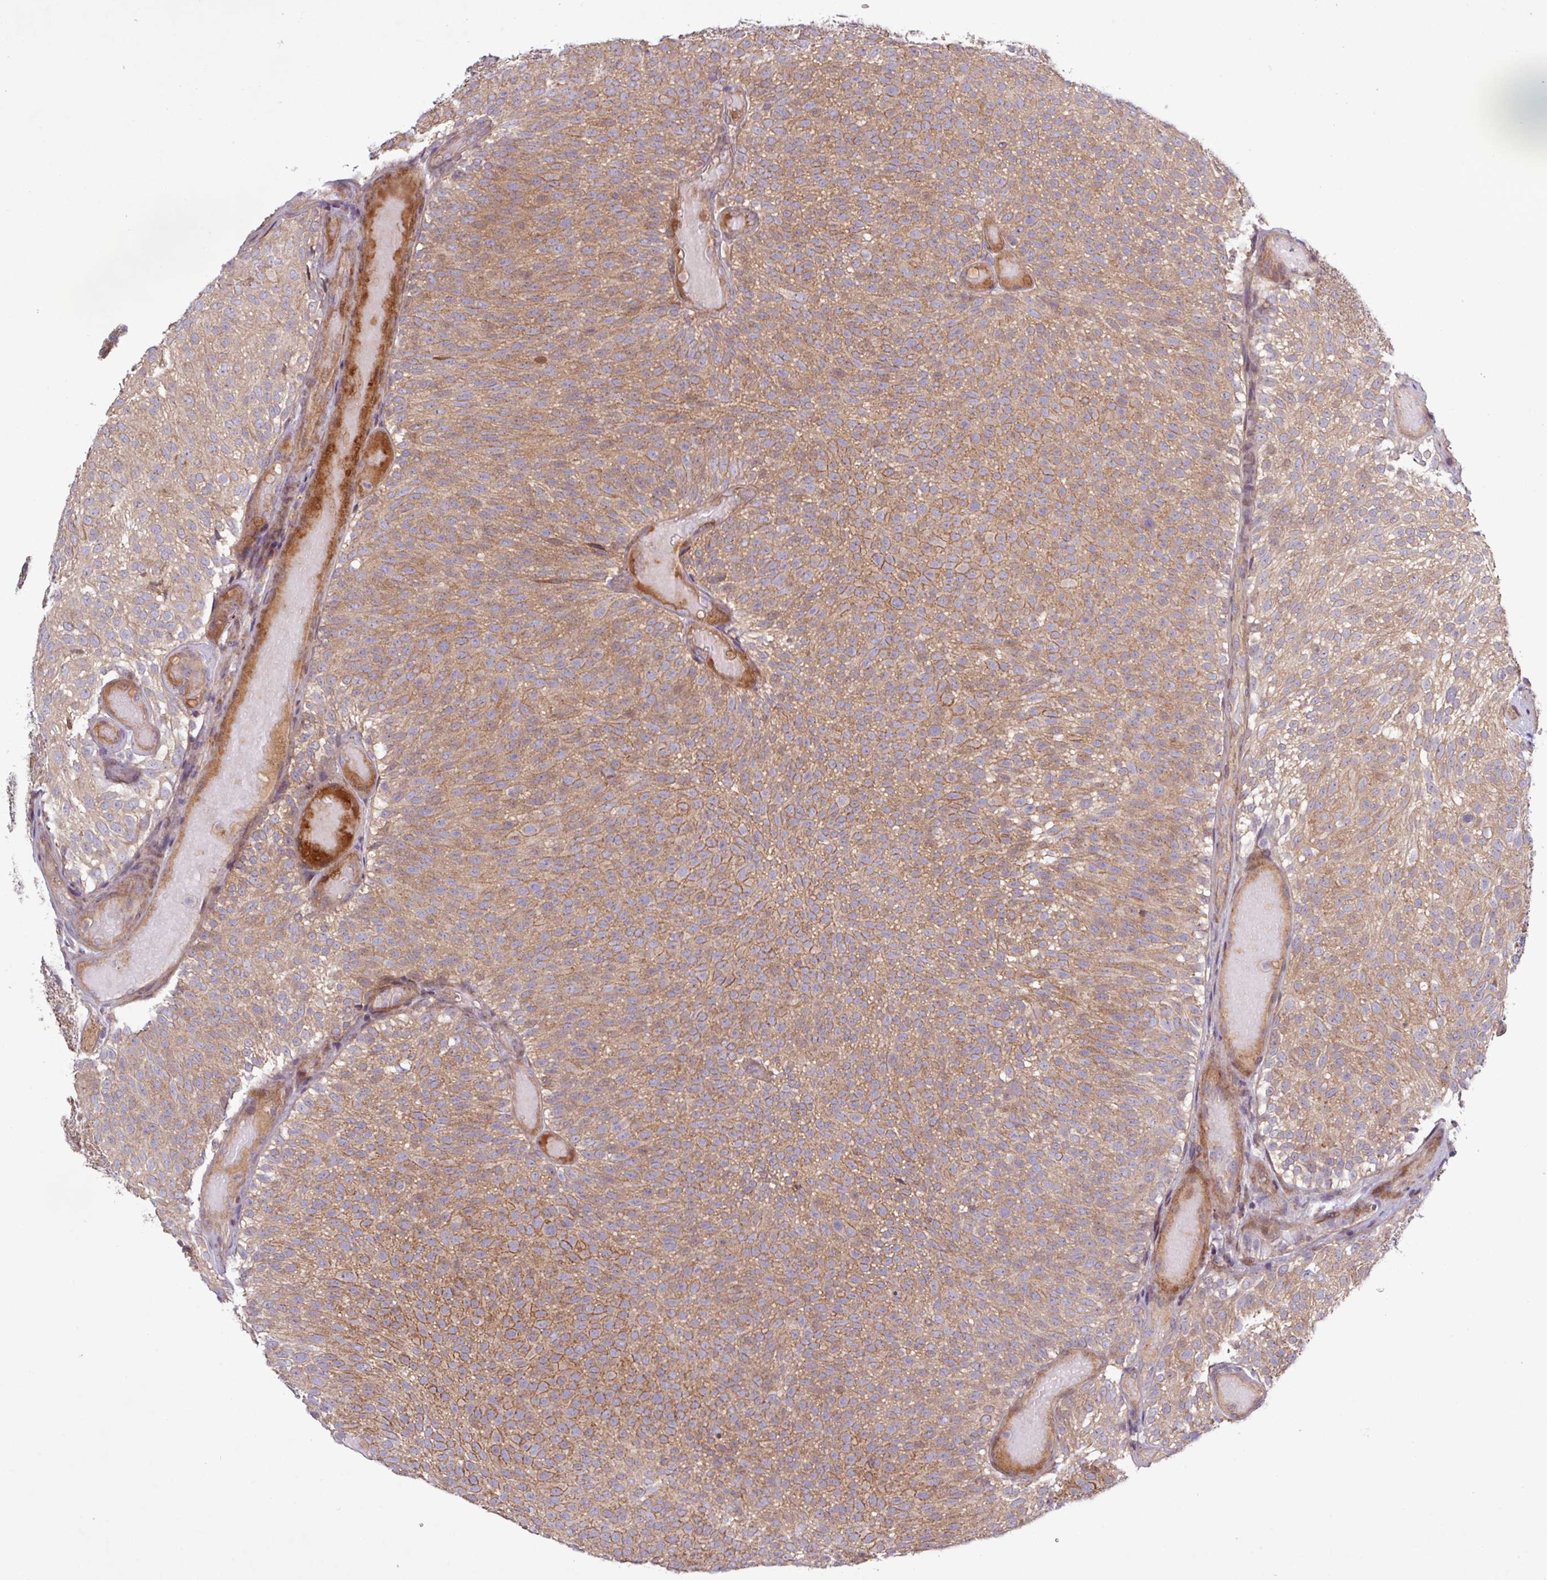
{"staining": {"intensity": "moderate", "quantity": ">75%", "location": "cytoplasmic/membranous"}, "tissue": "urothelial cancer", "cell_type": "Tumor cells", "image_type": "cancer", "snomed": [{"axis": "morphology", "description": "Urothelial carcinoma, Low grade"}, {"axis": "topography", "description": "Urinary bladder"}], "caption": "An IHC image of tumor tissue is shown. Protein staining in brown labels moderate cytoplasmic/membranous positivity in urothelial cancer within tumor cells.", "gene": "TNFSF12", "patient": {"sex": "male", "age": 78}}